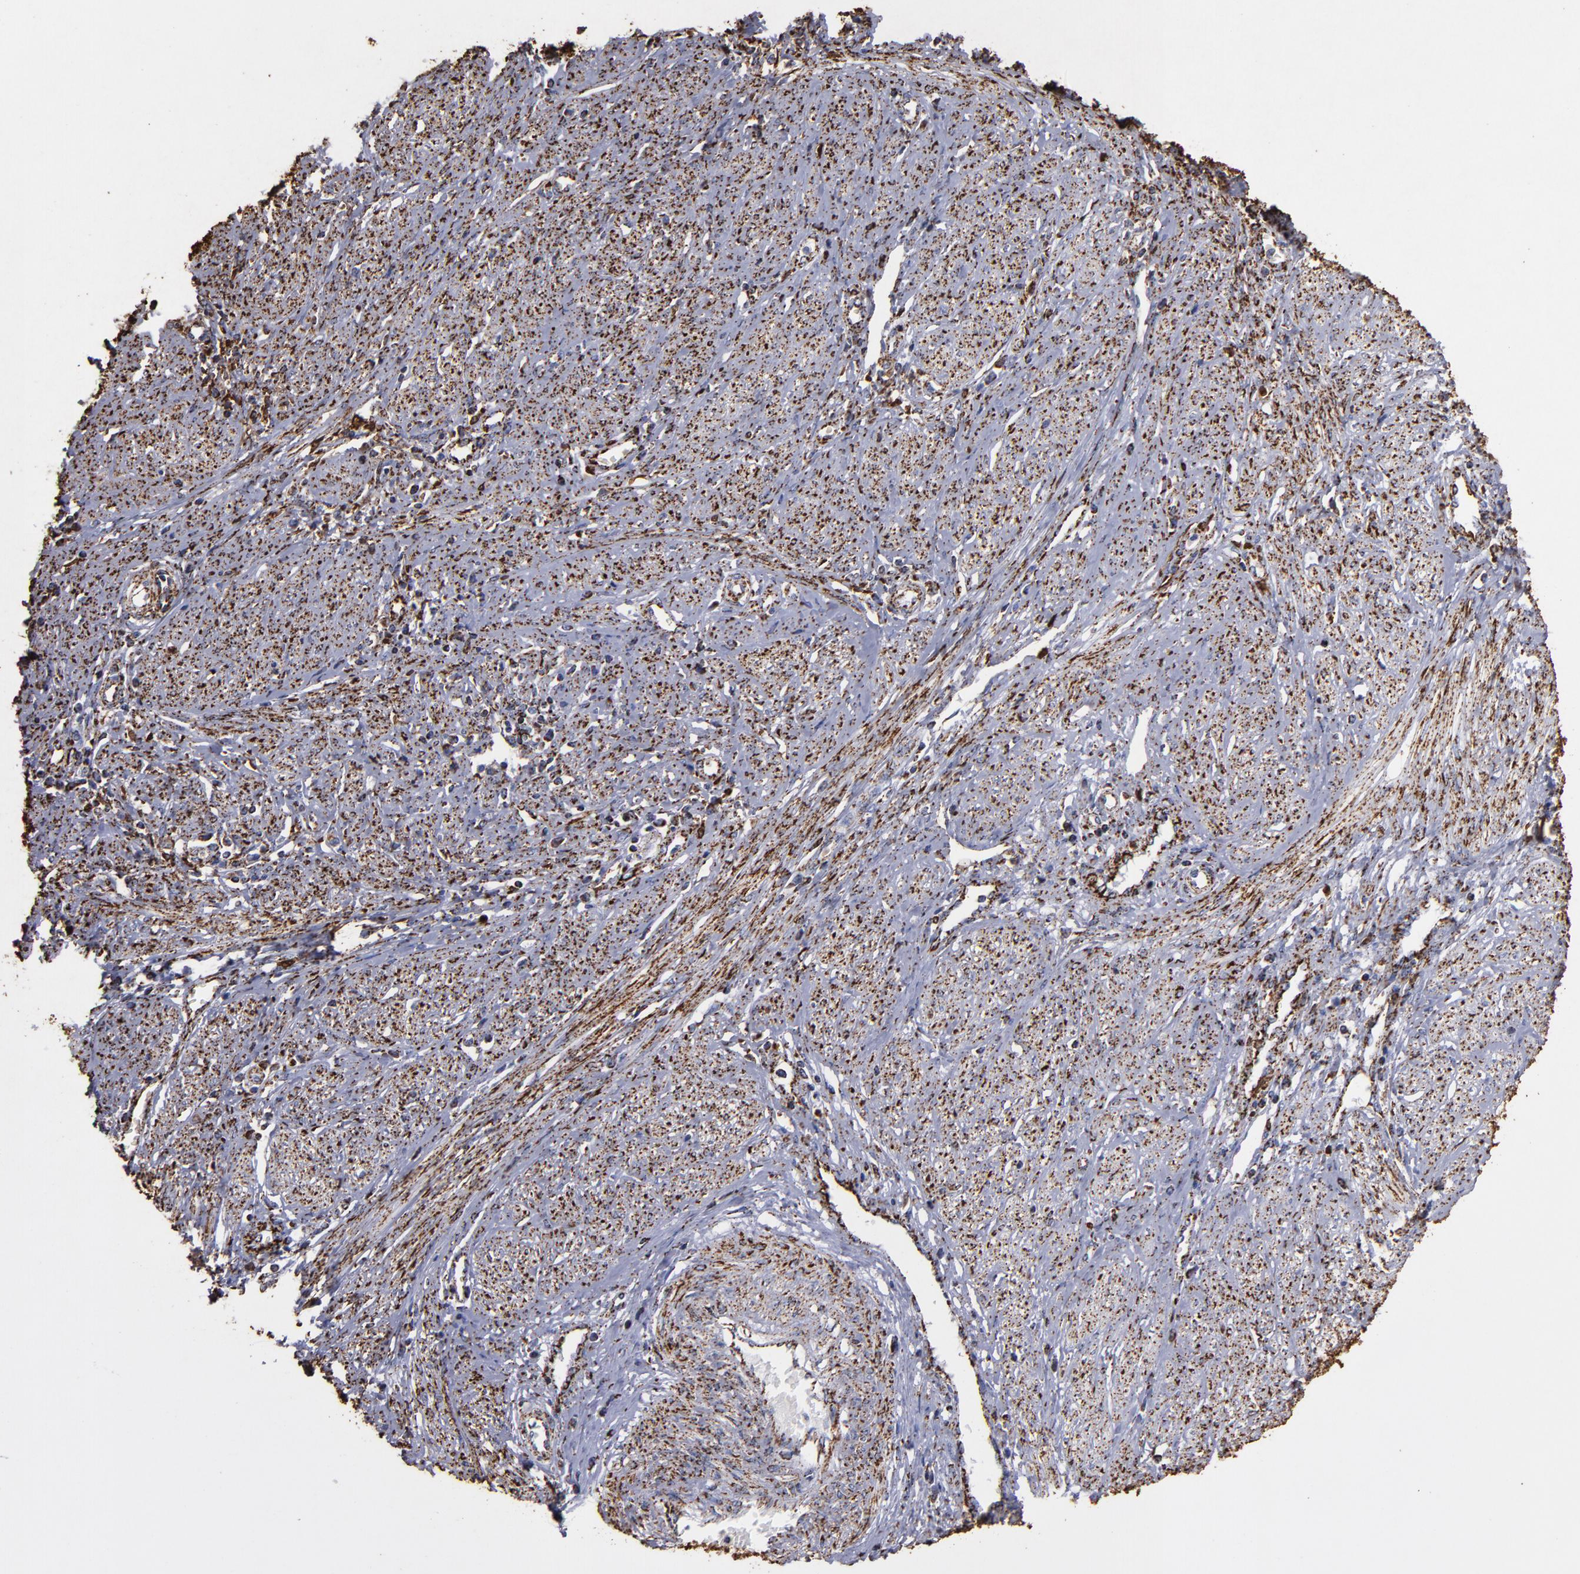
{"staining": {"intensity": "strong", "quantity": ">75%", "location": "cytoplasmic/membranous"}, "tissue": "cervical cancer", "cell_type": "Tumor cells", "image_type": "cancer", "snomed": [{"axis": "morphology", "description": "Adenocarcinoma, NOS"}, {"axis": "topography", "description": "Cervix"}], "caption": "High-power microscopy captured an immunohistochemistry micrograph of cervical cancer, revealing strong cytoplasmic/membranous expression in about >75% of tumor cells. (Brightfield microscopy of DAB IHC at high magnification).", "gene": "SOD2", "patient": {"sex": "female", "age": 36}}